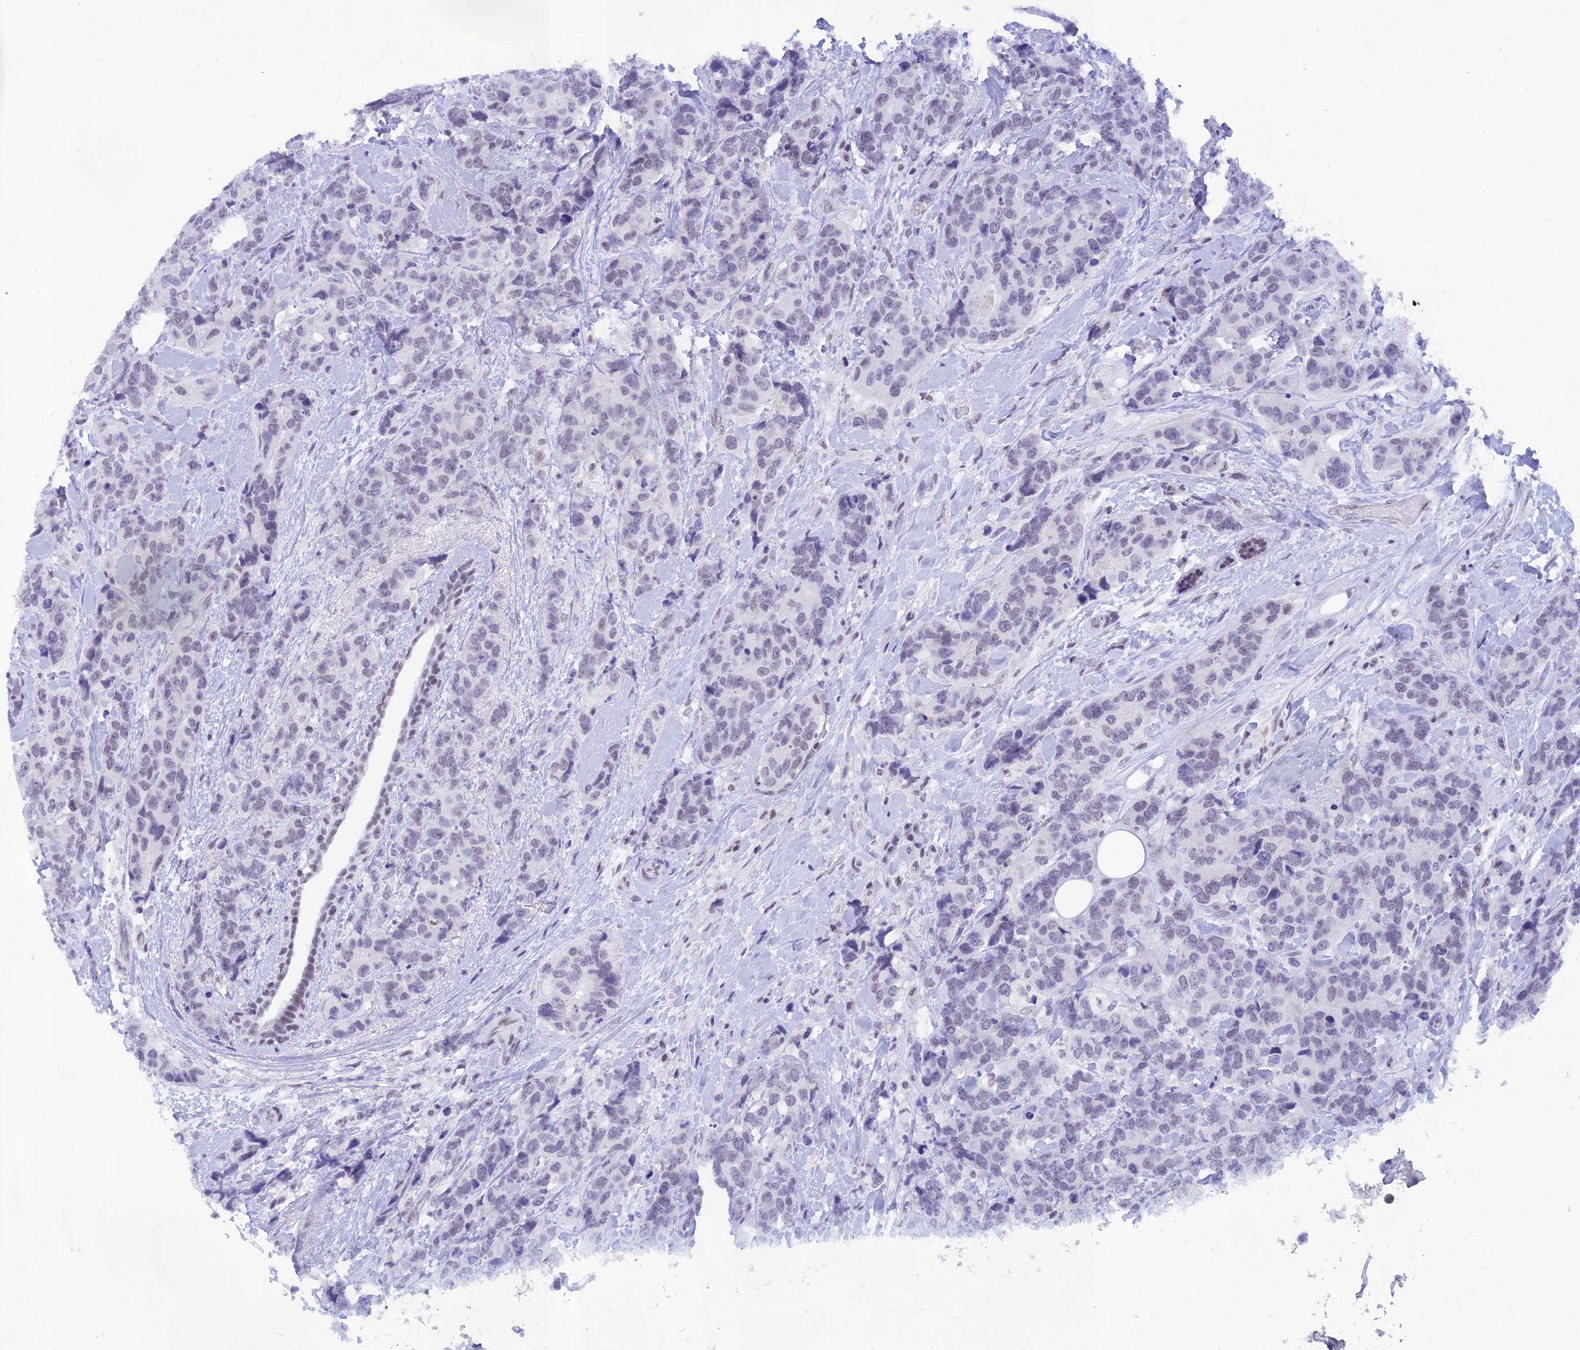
{"staining": {"intensity": "negative", "quantity": "none", "location": "none"}, "tissue": "breast cancer", "cell_type": "Tumor cells", "image_type": "cancer", "snomed": [{"axis": "morphology", "description": "Lobular carcinoma"}, {"axis": "topography", "description": "Breast"}], "caption": "Breast cancer (lobular carcinoma) was stained to show a protein in brown. There is no significant staining in tumor cells. (Brightfield microscopy of DAB immunohistochemistry at high magnification).", "gene": "THAP11", "patient": {"sex": "female", "age": 59}}